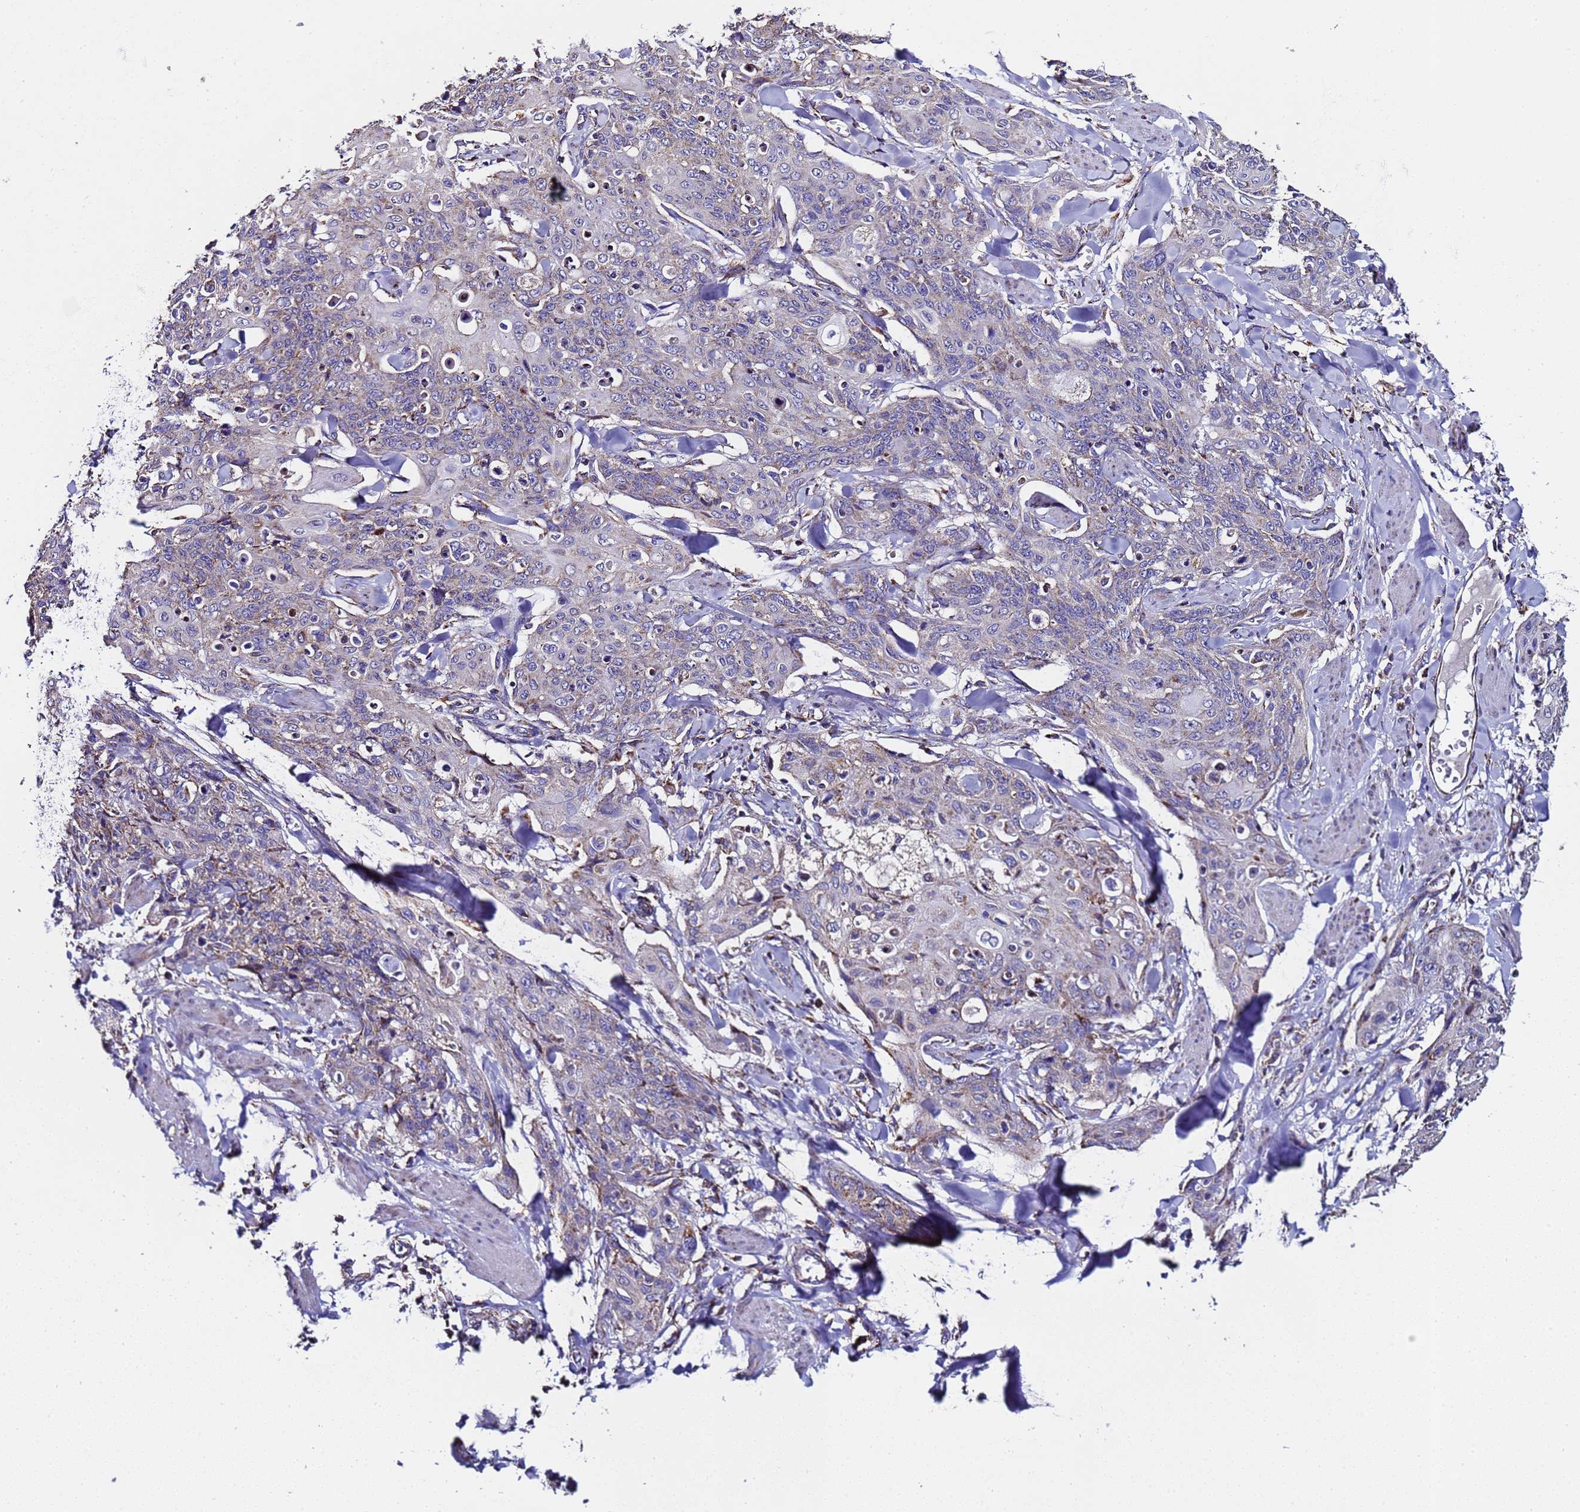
{"staining": {"intensity": "weak", "quantity": "<25%", "location": "cytoplasmic/membranous"}, "tissue": "skin cancer", "cell_type": "Tumor cells", "image_type": "cancer", "snomed": [{"axis": "morphology", "description": "Squamous cell carcinoma, NOS"}, {"axis": "topography", "description": "Skin"}, {"axis": "topography", "description": "Vulva"}], "caption": "Tumor cells are negative for protein expression in human squamous cell carcinoma (skin).", "gene": "MRPS12", "patient": {"sex": "female", "age": 85}}